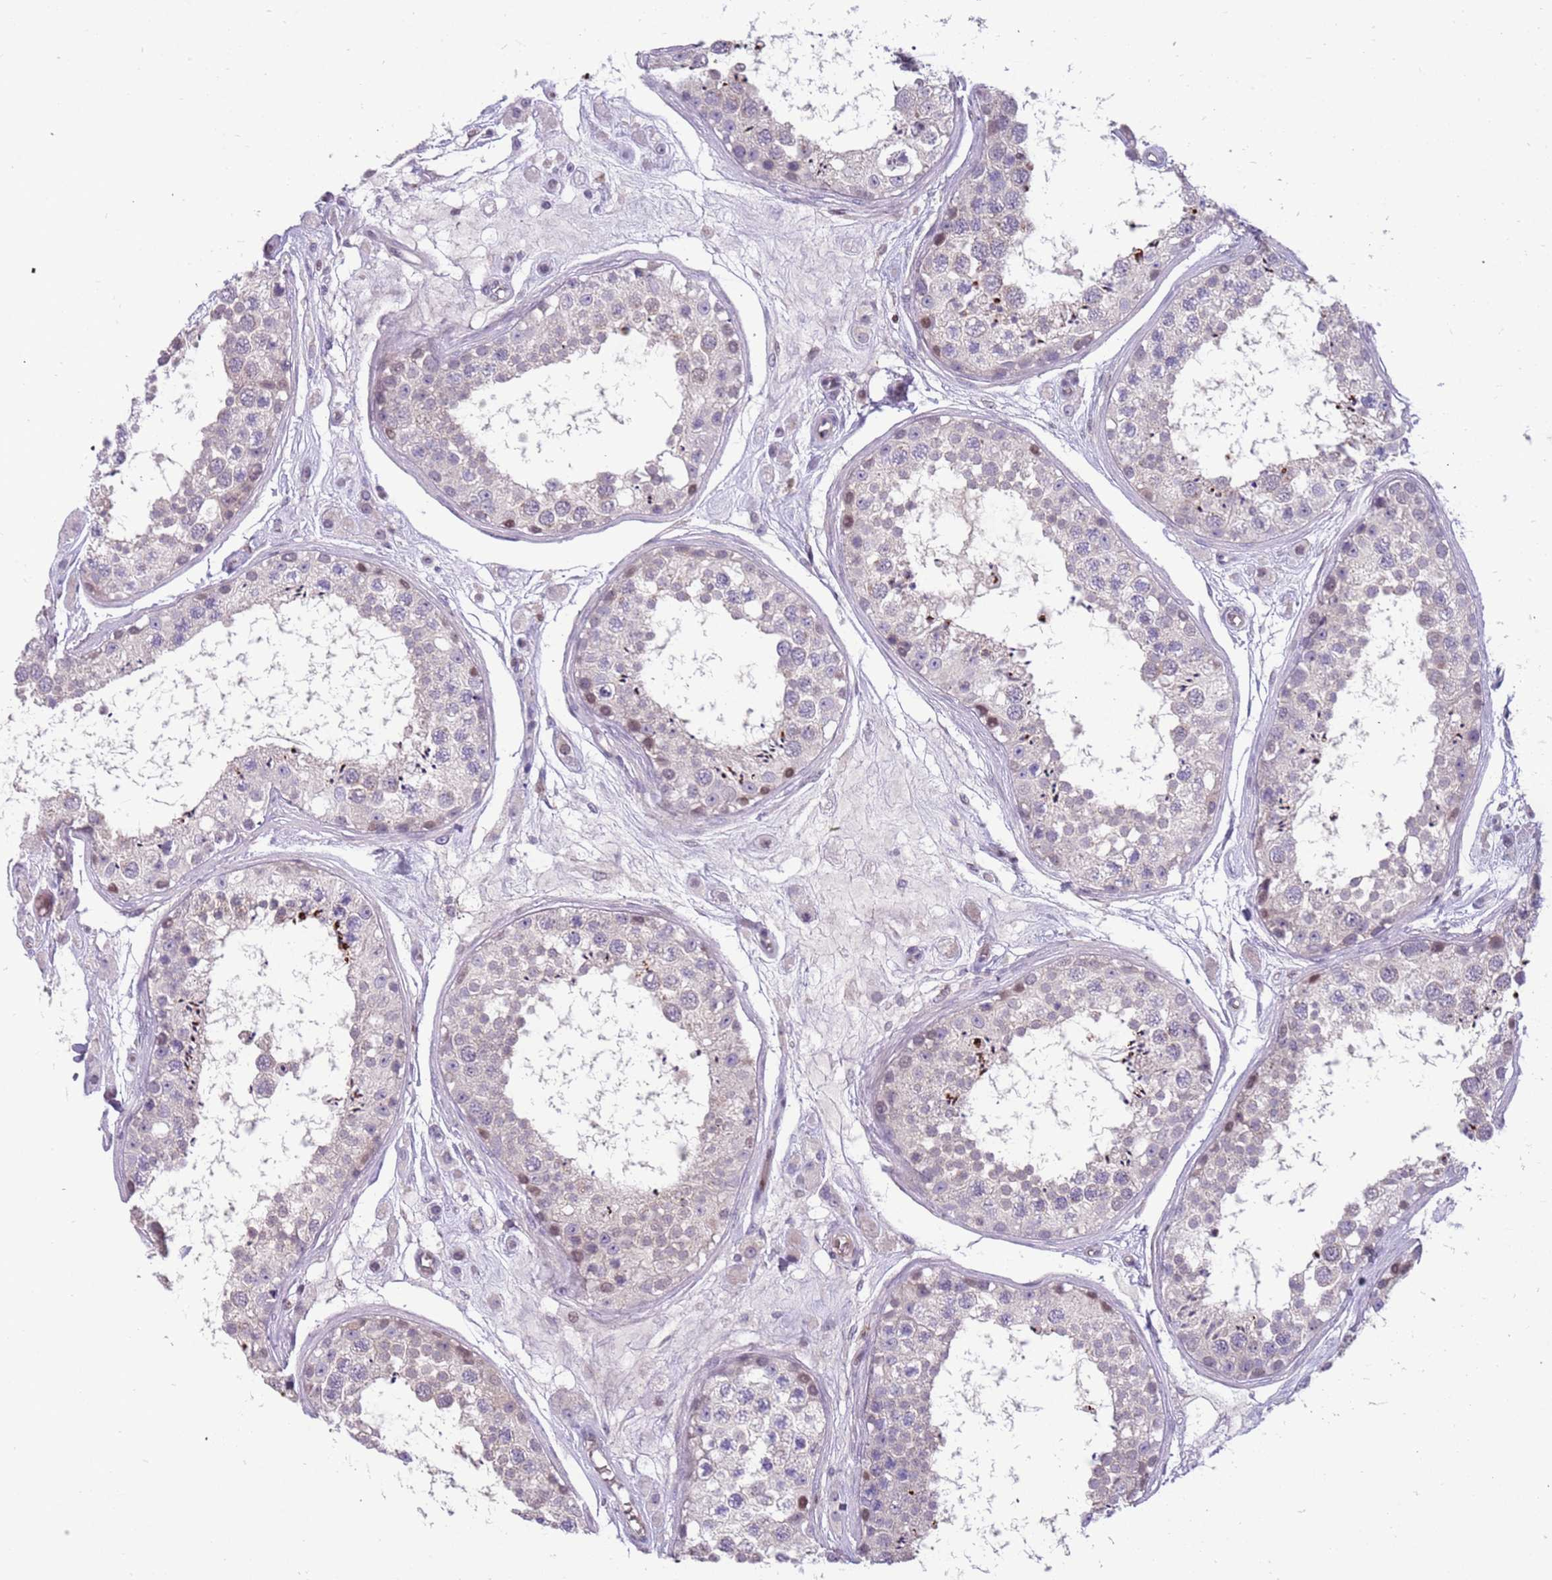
{"staining": {"intensity": "weak", "quantity": "<25%", "location": "nuclear"}, "tissue": "testis", "cell_type": "Cells in seminiferous ducts", "image_type": "normal", "snomed": [{"axis": "morphology", "description": "Normal tissue, NOS"}, {"axis": "topography", "description": "Testis"}], "caption": "Cells in seminiferous ducts are negative for protein expression in normal human testis. The staining is performed using DAB (3,3'-diaminobenzidine) brown chromogen with nuclei counter-stained in using hematoxylin.", "gene": "ARHGEF35", "patient": {"sex": "male", "age": 25}}